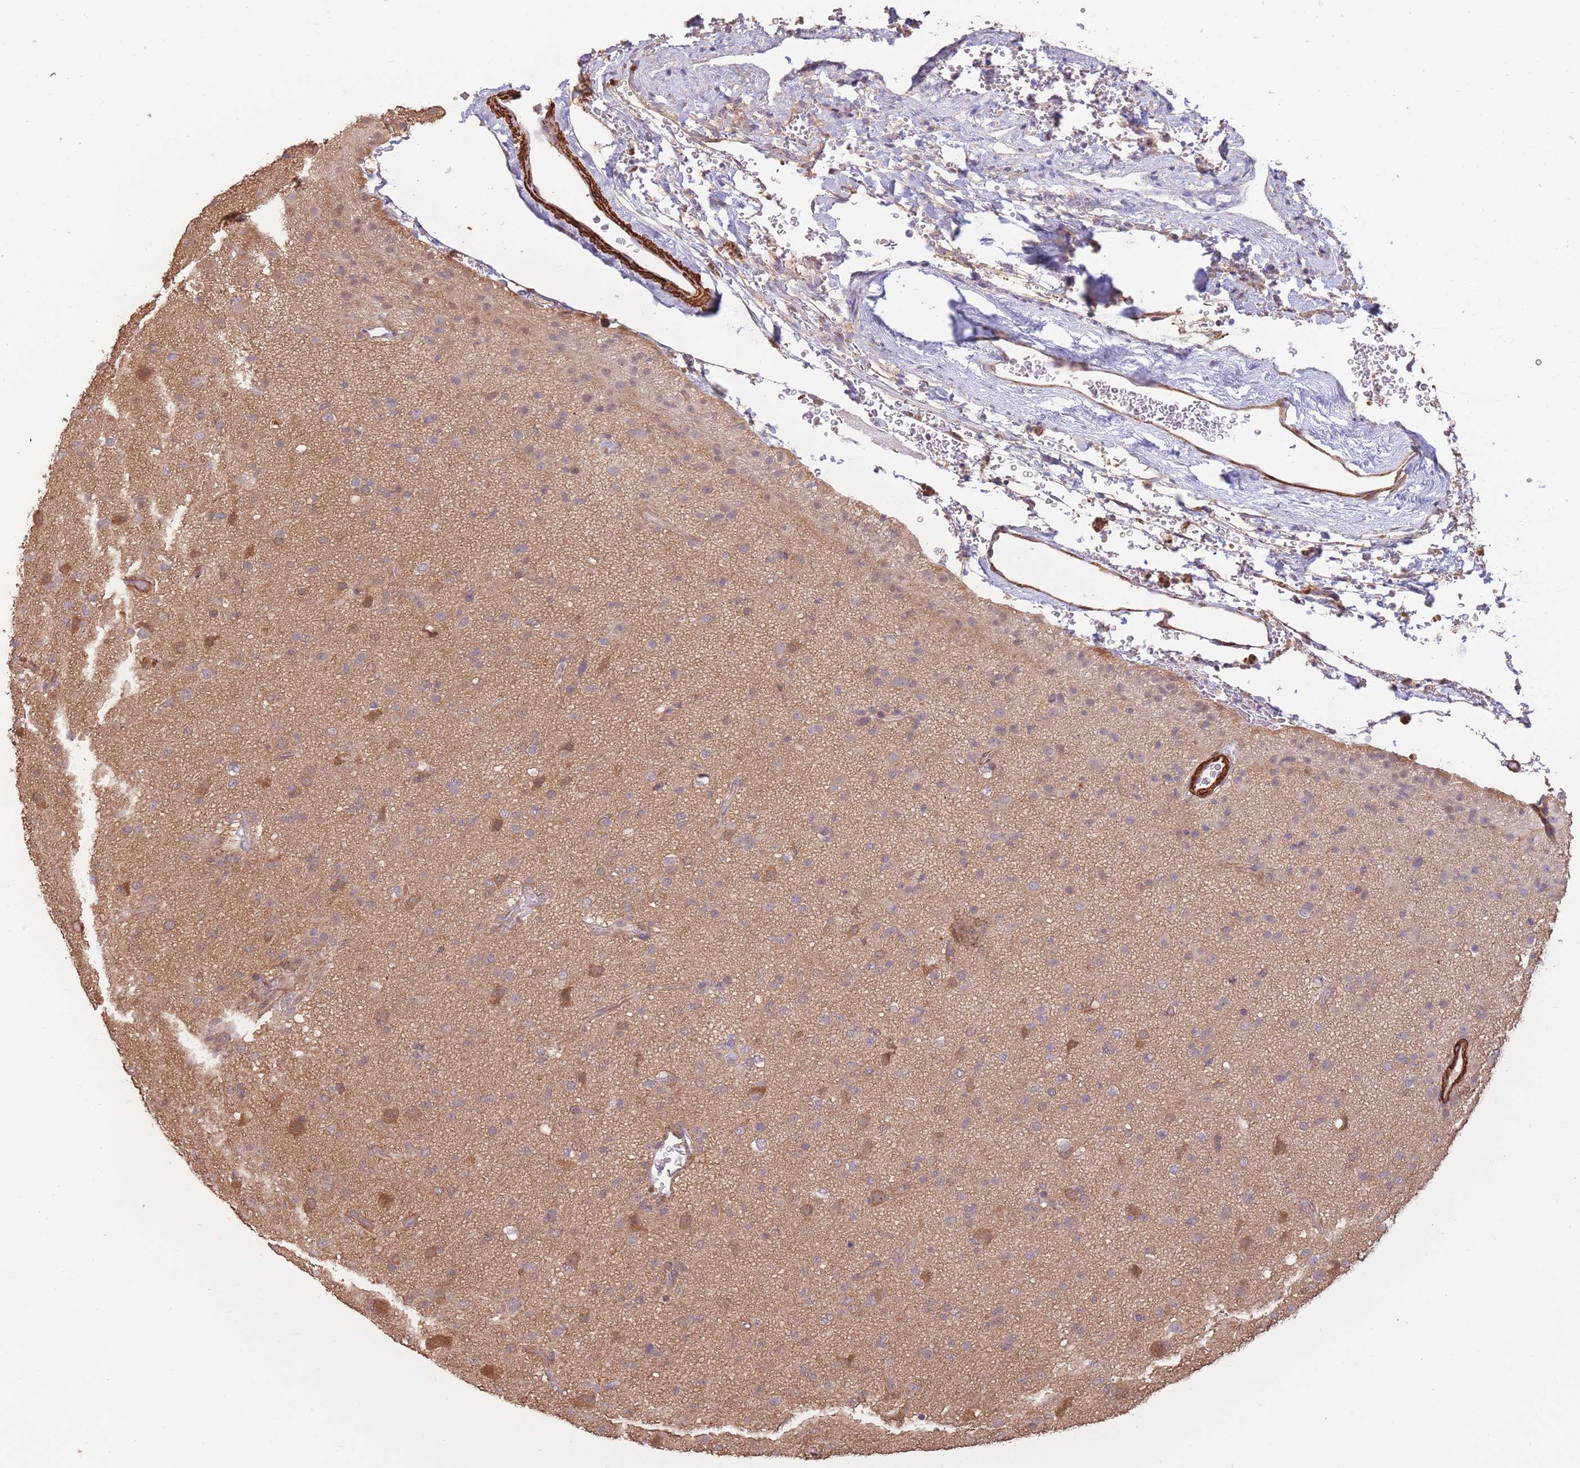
{"staining": {"intensity": "negative", "quantity": "none", "location": "none"}, "tissue": "glioma", "cell_type": "Tumor cells", "image_type": "cancer", "snomed": [{"axis": "morphology", "description": "Glioma, malignant, Low grade"}, {"axis": "topography", "description": "Brain"}], "caption": "IHC photomicrograph of neoplastic tissue: glioma stained with DAB (3,3'-diaminobenzidine) demonstrates no significant protein staining in tumor cells.", "gene": "NLRC4", "patient": {"sex": "male", "age": 65}}